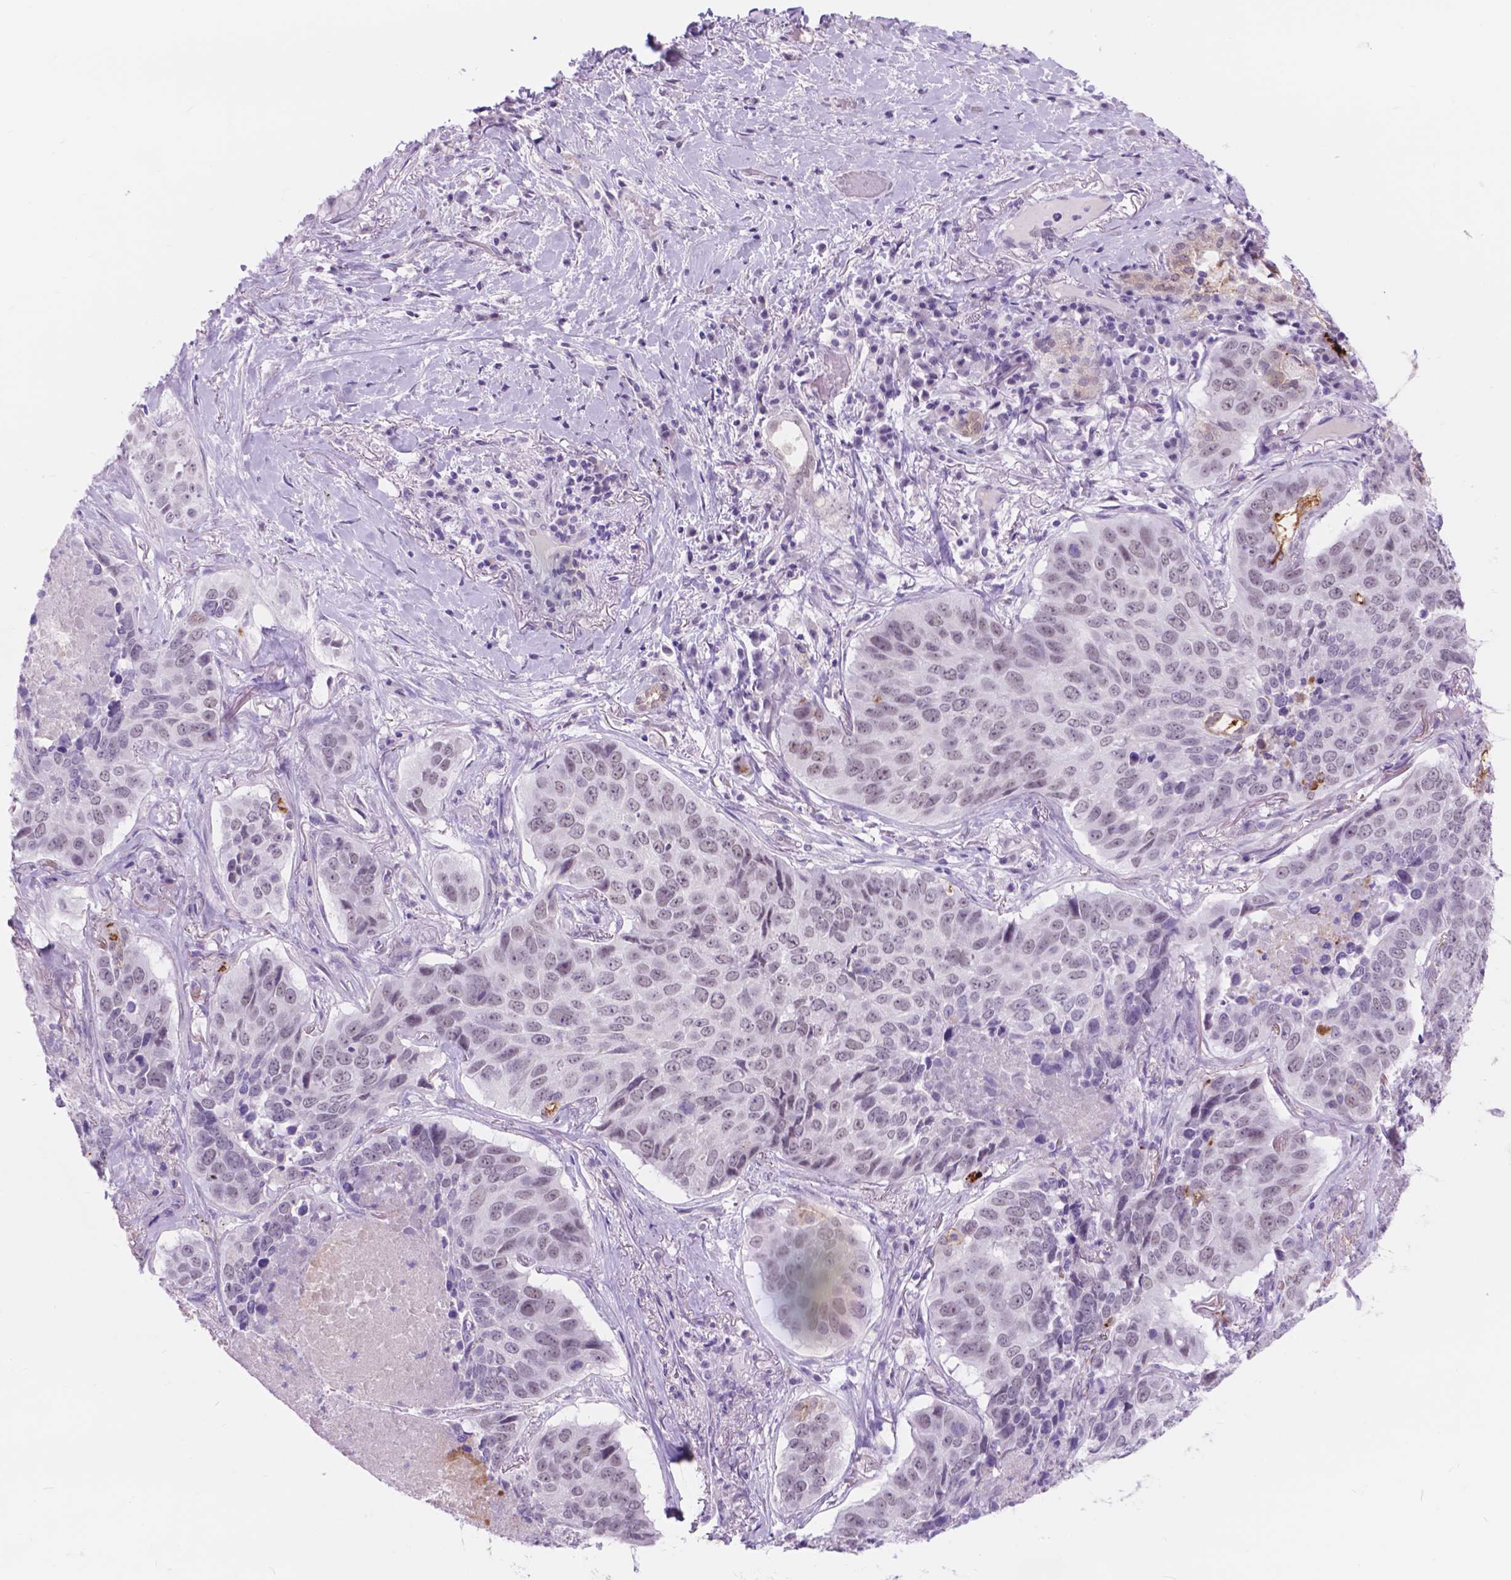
{"staining": {"intensity": "negative", "quantity": "none", "location": "none"}, "tissue": "lung cancer", "cell_type": "Tumor cells", "image_type": "cancer", "snomed": [{"axis": "morphology", "description": "Normal tissue, NOS"}, {"axis": "morphology", "description": "Squamous cell carcinoma, NOS"}, {"axis": "topography", "description": "Bronchus"}, {"axis": "topography", "description": "Lung"}], "caption": "This histopathology image is of lung squamous cell carcinoma stained with immunohistochemistry to label a protein in brown with the nuclei are counter-stained blue. There is no staining in tumor cells.", "gene": "DCC", "patient": {"sex": "male", "age": 64}}